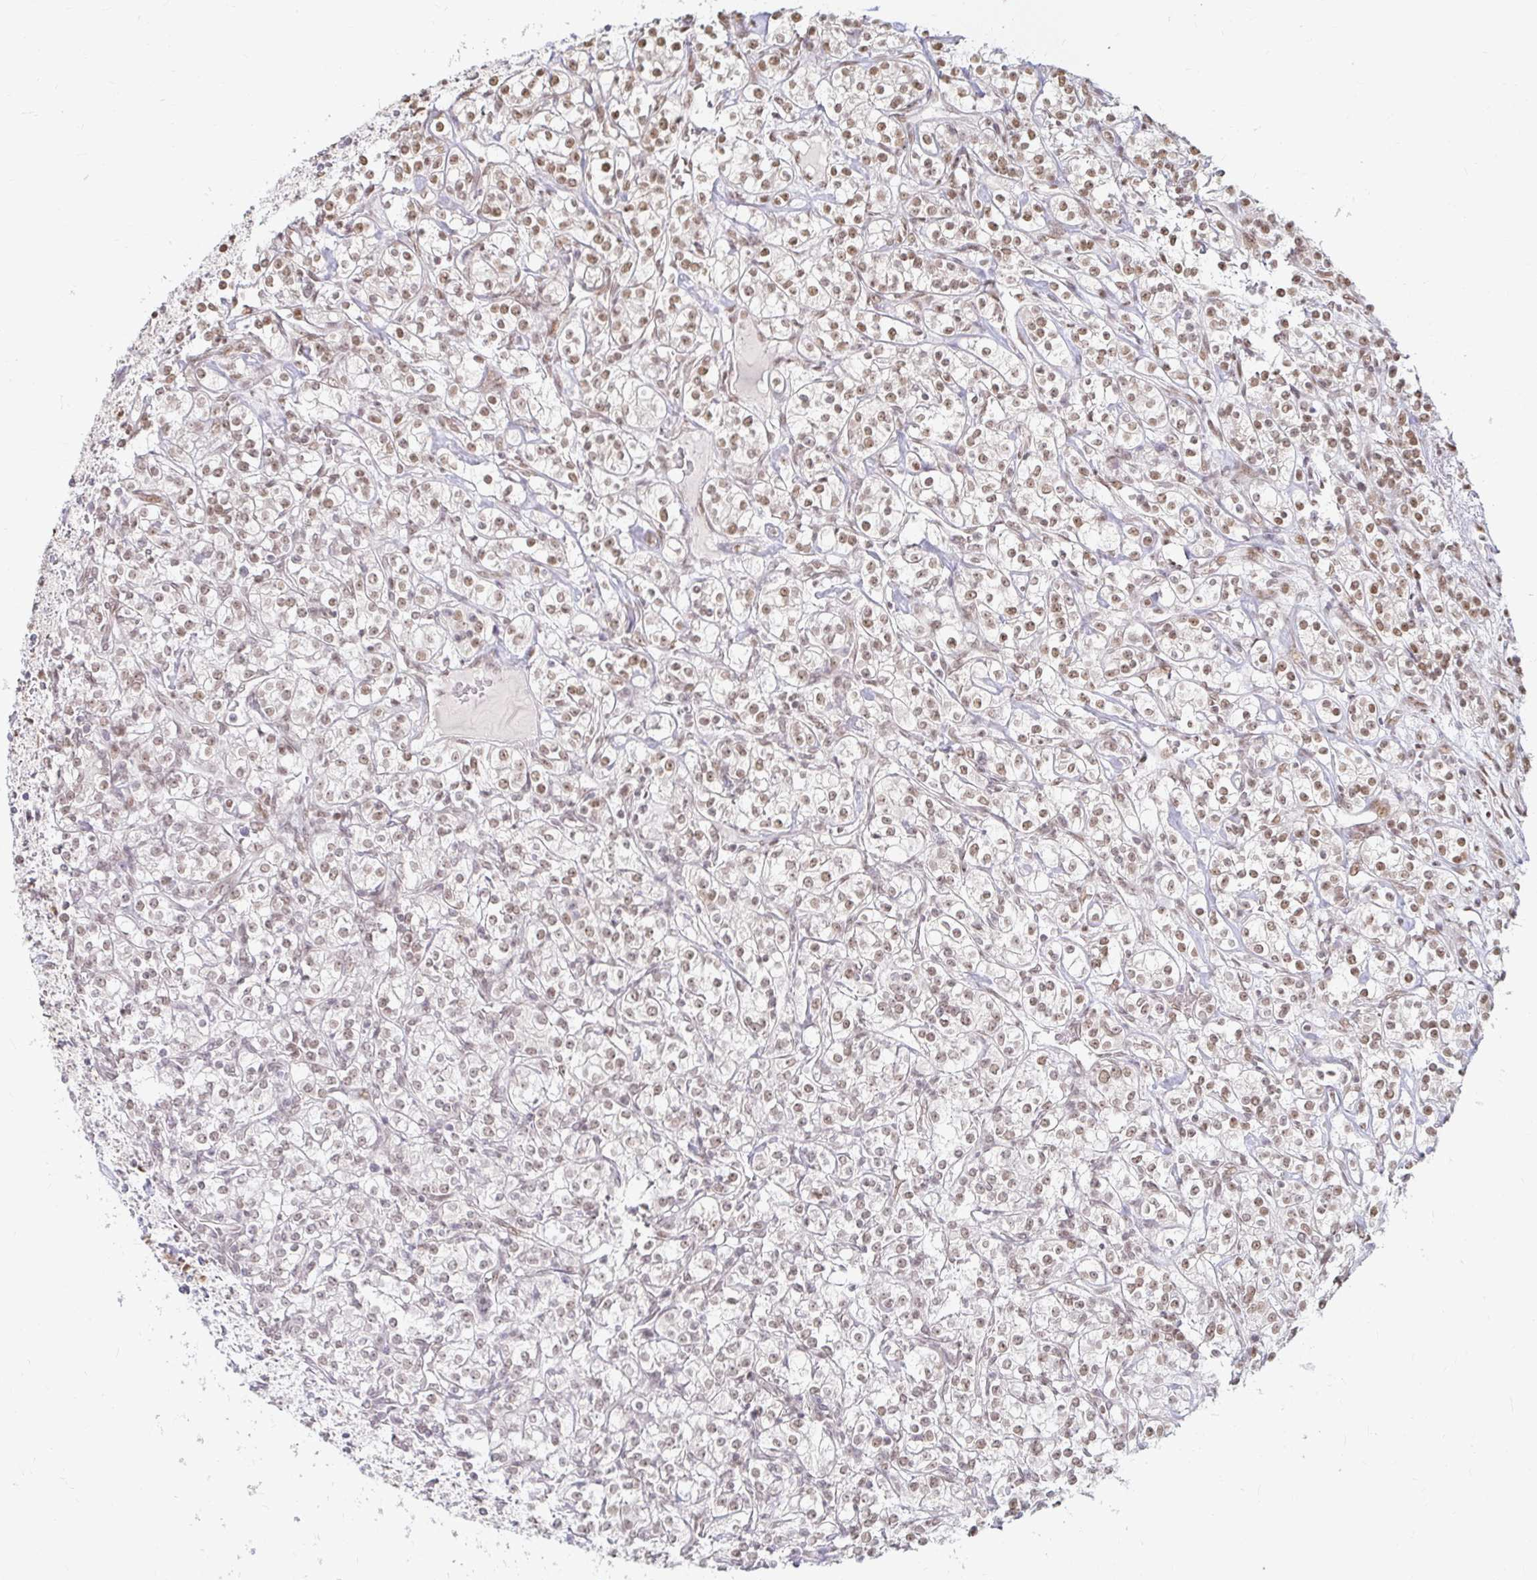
{"staining": {"intensity": "moderate", "quantity": "25%-75%", "location": "nuclear"}, "tissue": "renal cancer", "cell_type": "Tumor cells", "image_type": "cancer", "snomed": [{"axis": "morphology", "description": "Adenocarcinoma, NOS"}, {"axis": "topography", "description": "Kidney"}], "caption": "The image displays a brown stain indicating the presence of a protein in the nuclear of tumor cells in renal cancer (adenocarcinoma).", "gene": "HNRNPU", "patient": {"sex": "male", "age": 77}}